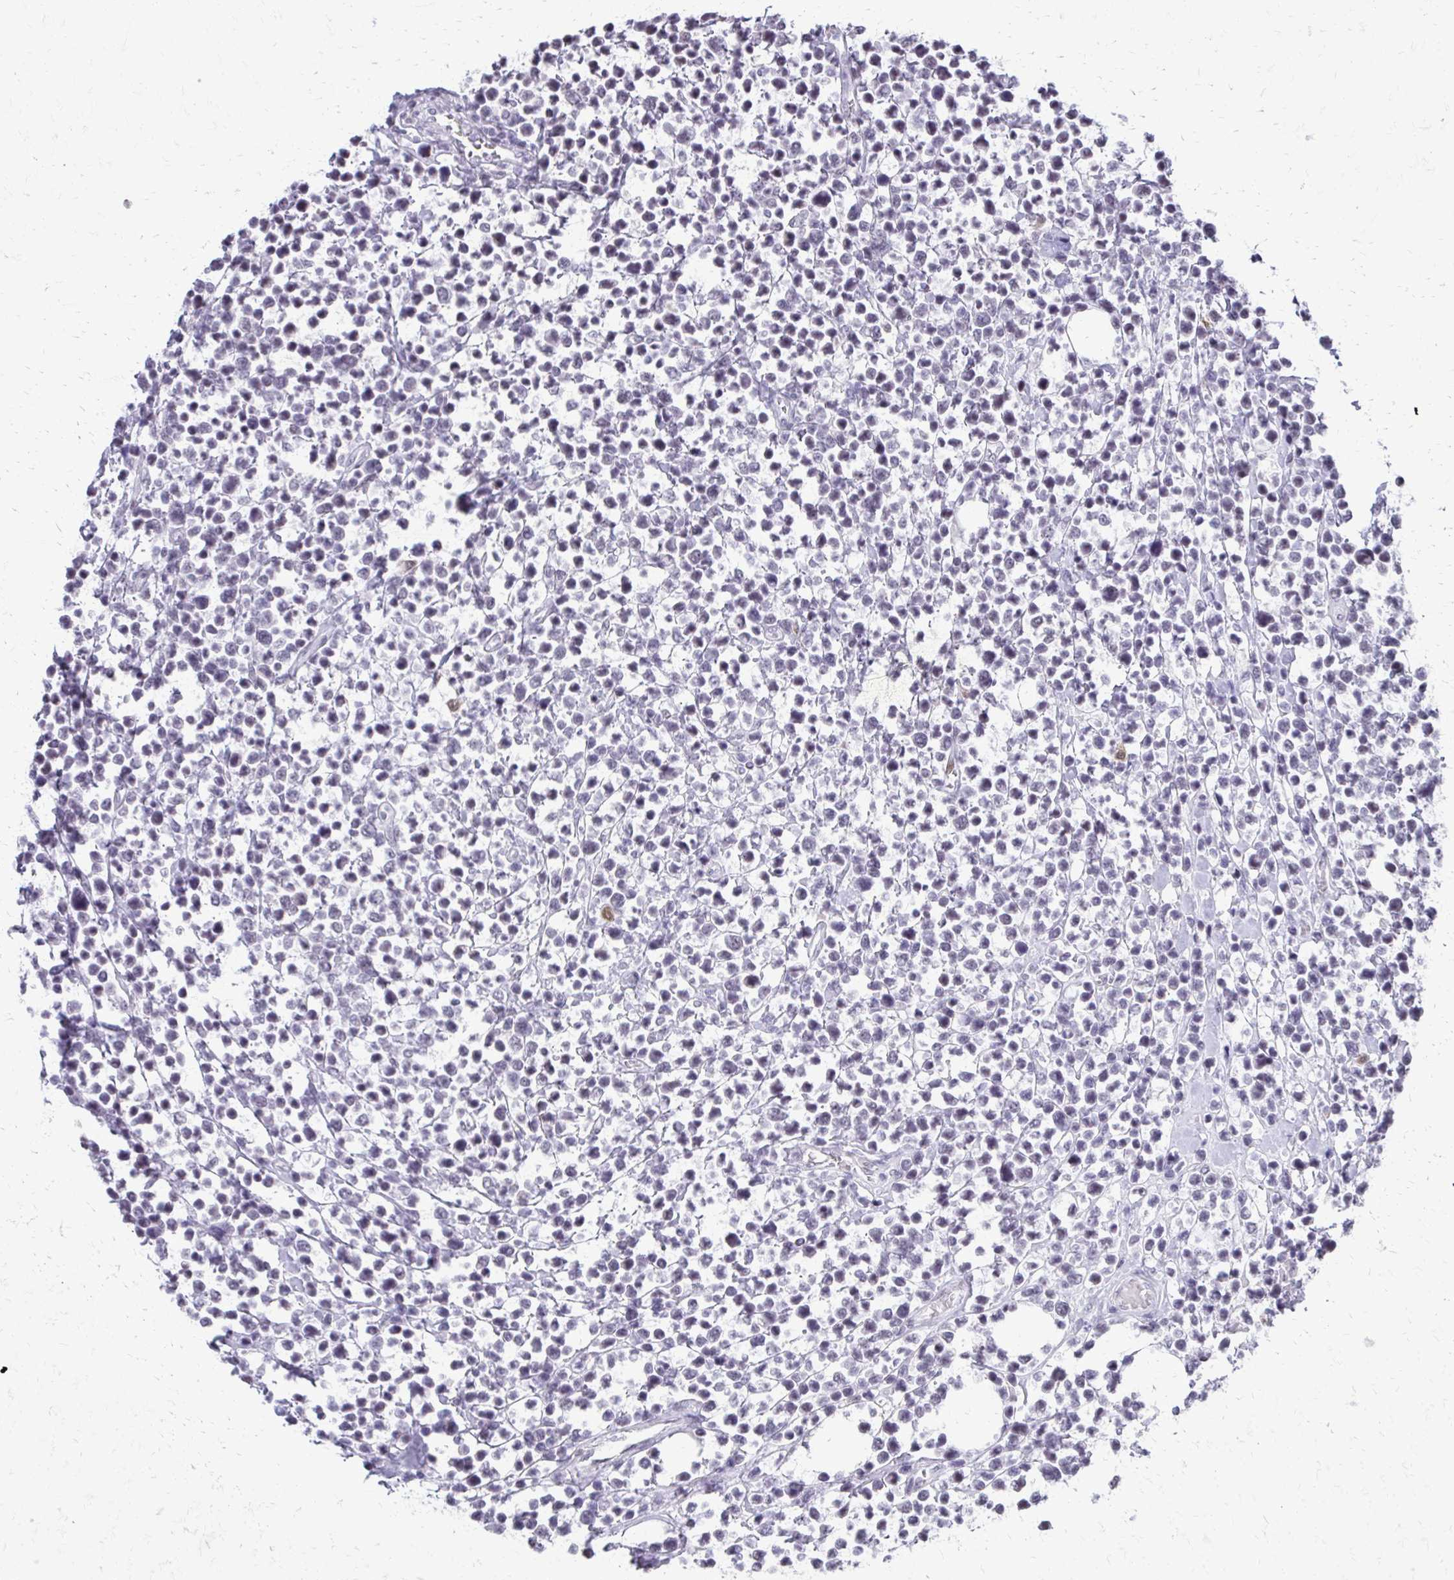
{"staining": {"intensity": "negative", "quantity": "none", "location": "none"}, "tissue": "lymphoma", "cell_type": "Tumor cells", "image_type": "cancer", "snomed": [{"axis": "morphology", "description": "Malignant lymphoma, non-Hodgkin's type, High grade"}, {"axis": "topography", "description": "Soft tissue"}], "caption": "Immunohistochemical staining of human lymphoma displays no significant staining in tumor cells.", "gene": "SS18", "patient": {"sex": "female", "age": 56}}